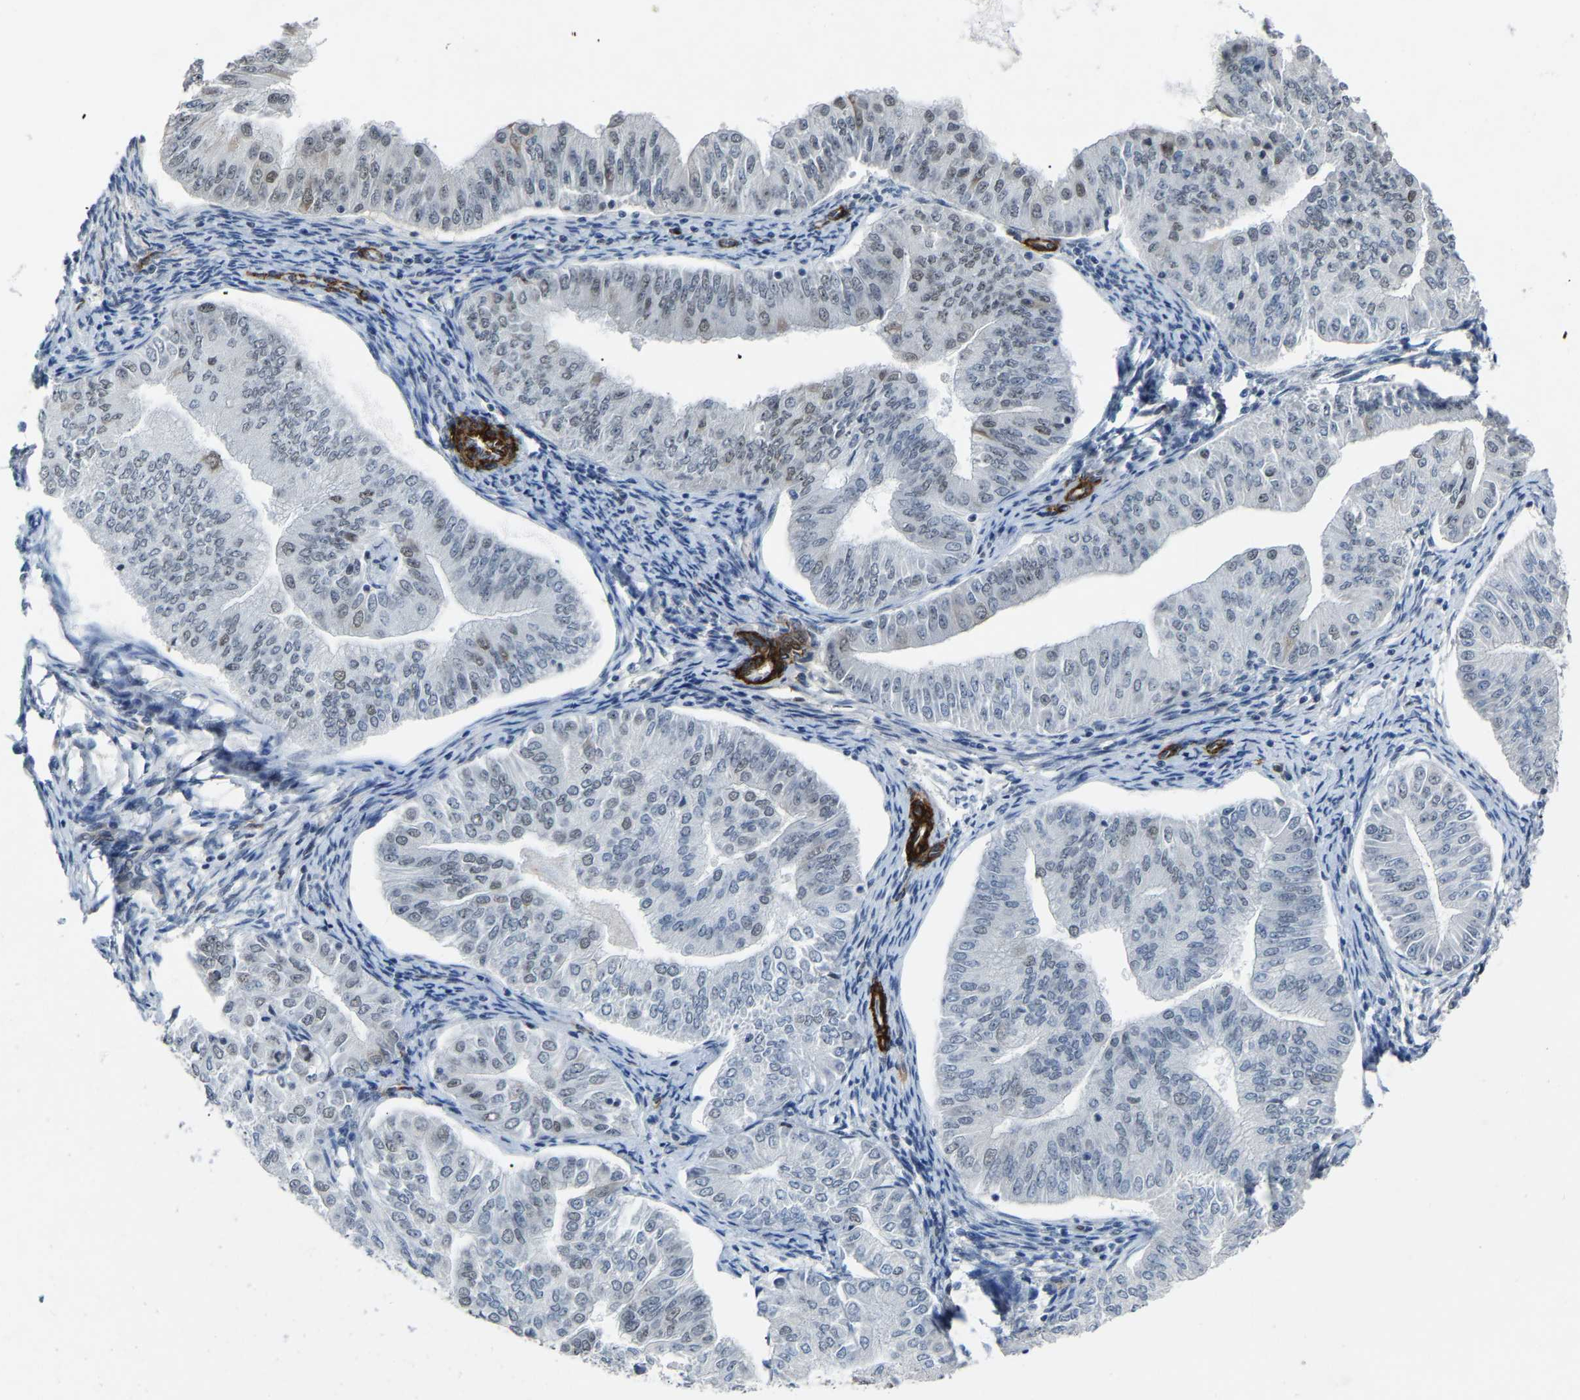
{"staining": {"intensity": "weak", "quantity": "<25%", "location": "nuclear"}, "tissue": "endometrial cancer", "cell_type": "Tumor cells", "image_type": "cancer", "snomed": [{"axis": "morphology", "description": "Normal tissue, NOS"}, {"axis": "morphology", "description": "Adenocarcinoma, NOS"}, {"axis": "topography", "description": "Endometrium"}], "caption": "This is a photomicrograph of immunohistochemistry staining of endometrial adenocarcinoma, which shows no expression in tumor cells.", "gene": "DDX5", "patient": {"sex": "female", "age": 53}}